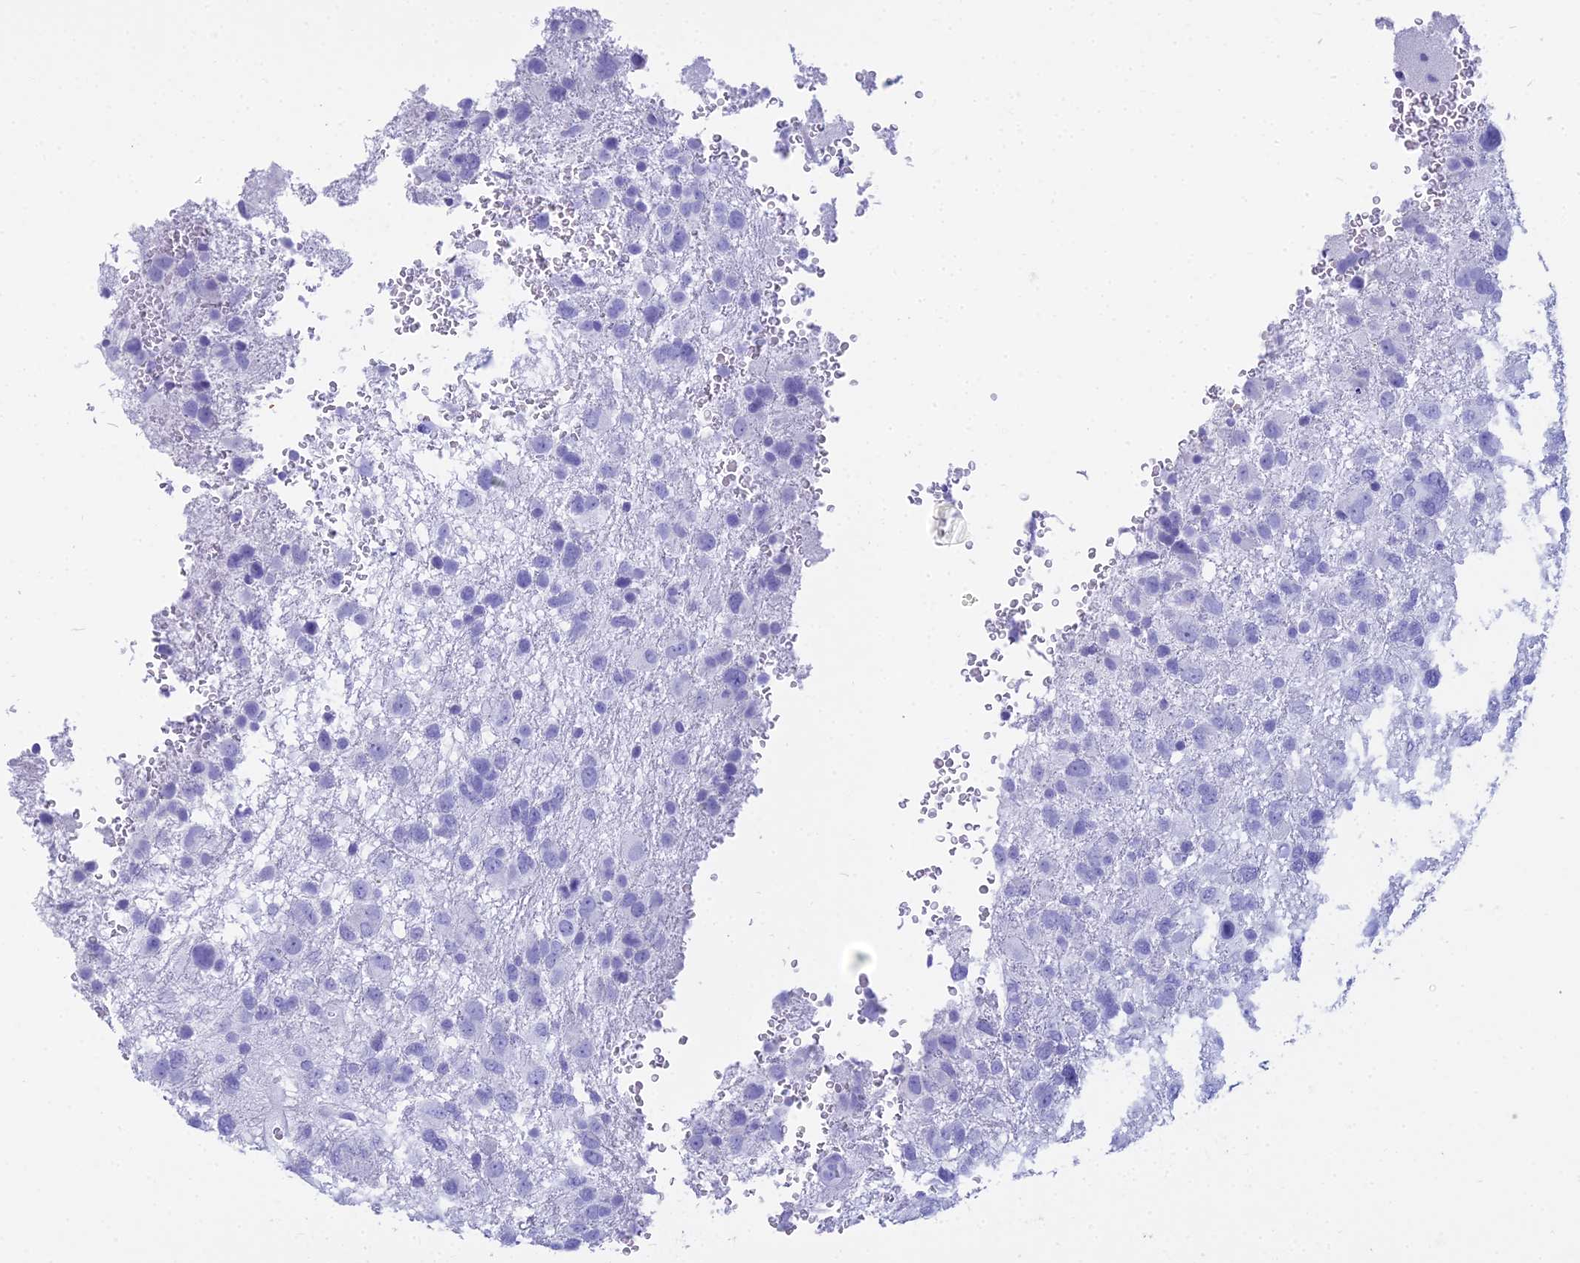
{"staining": {"intensity": "negative", "quantity": "none", "location": "none"}, "tissue": "glioma", "cell_type": "Tumor cells", "image_type": "cancer", "snomed": [{"axis": "morphology", "description": "Glioma, malignant, High grade"}, {"axis": "topography", "description": "Brain"}], "caption": "Image shows no significant protein positivity in tumor cells of high-grade glioma (malignant). (DAB immunohistochemistry (IHC) with hematoxylin counter stain).", "gene": "ZNF442", "patient": {"sex": "male", "age": 61}}